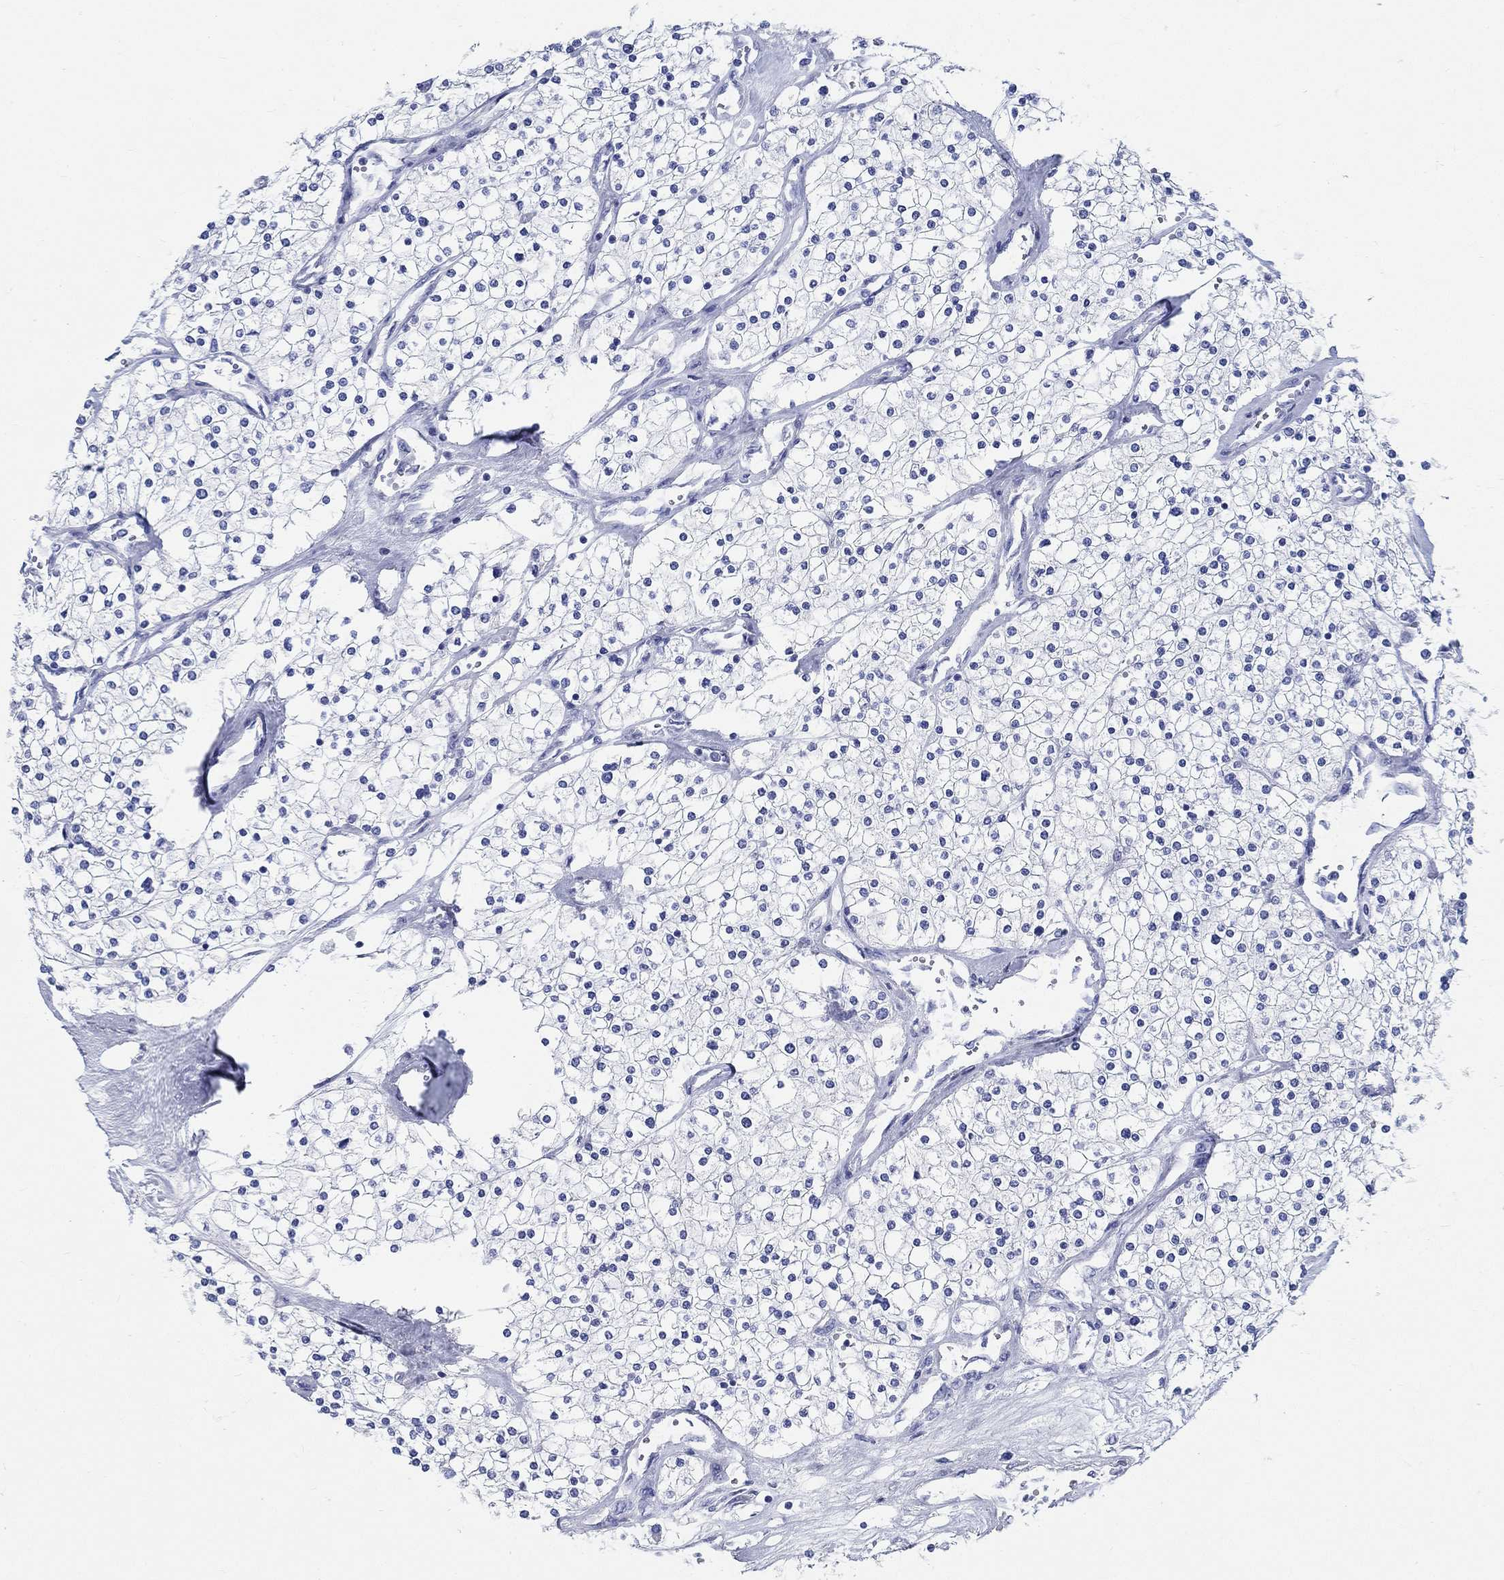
{"staining": {"intensity": "negative", "quantity": "none", "location": "none"}, "tissue": "renal cancer", "cell_type": "Tumor cells", "image_type": "cancer", "snomed": [{"axis": "morphology", "description": "Adenocarcinoma, NOS"}, {"axis": "topography", "description": "Kidney"}], "caption": "An IHC photomicrograph of renal adenocarcinoma is shown. There is no staining in tumor cells of renal adenocarcinoma.", "gene": "RD3L", "patient": {"sex": "male", "age": 80}}